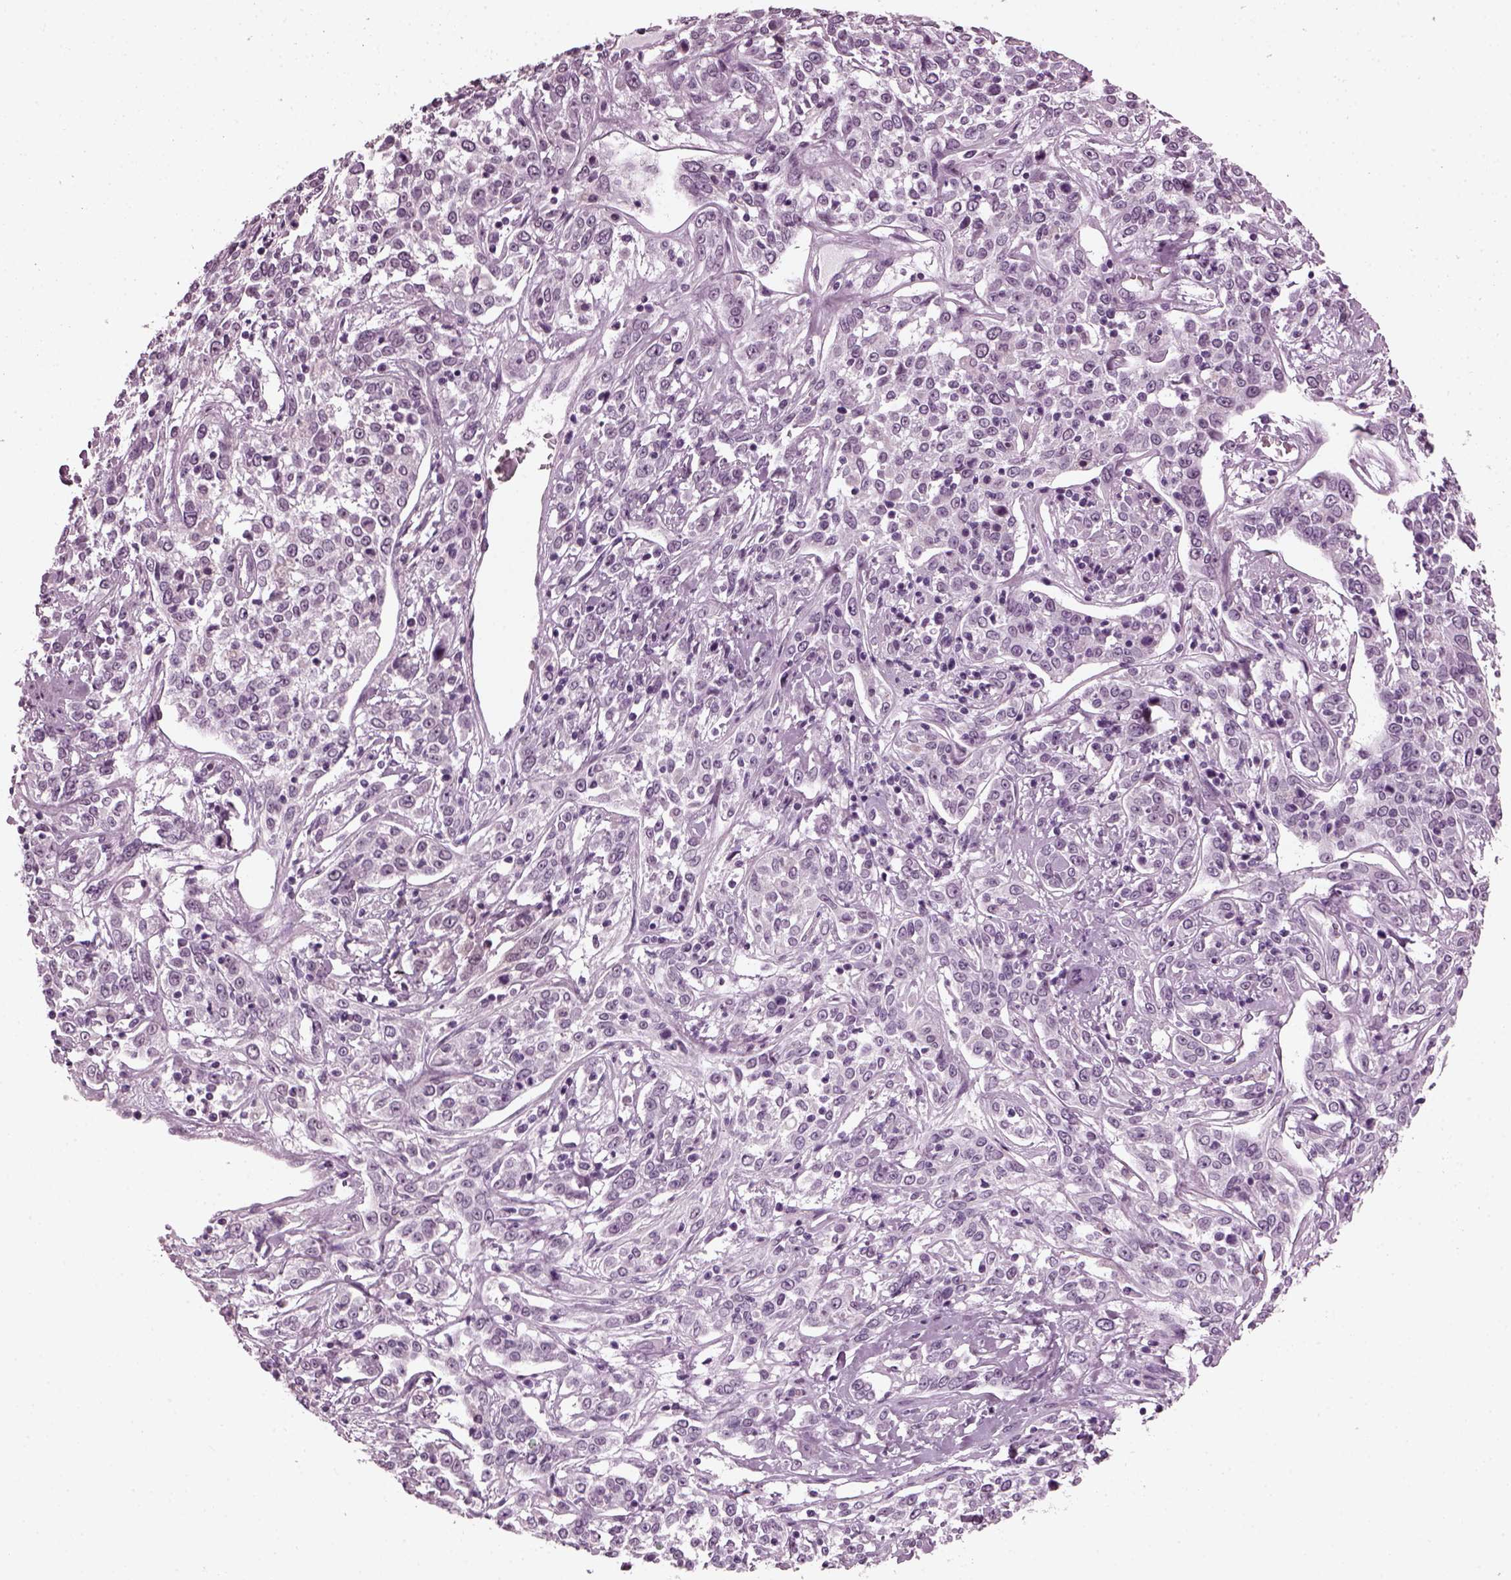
{"staining": {"intensity": "negative", "quantity": "none", "location": "none"}, "tissue": "cervical cancer", "cell_type": "Tumor cells", "image_type": "cancer", "snomed": [{"axis": "morphology", "description": "Adenocarcinoma, NOS"}, {"axis": "topography", "description": "Cervix"}], "caption": "Cervical adenocarcinoma was stained to show a protein in brown. There is no significant positivity in tumor cells.", "gene": "SLC6A17", "patient": {"sex": "female", "age": 40}}